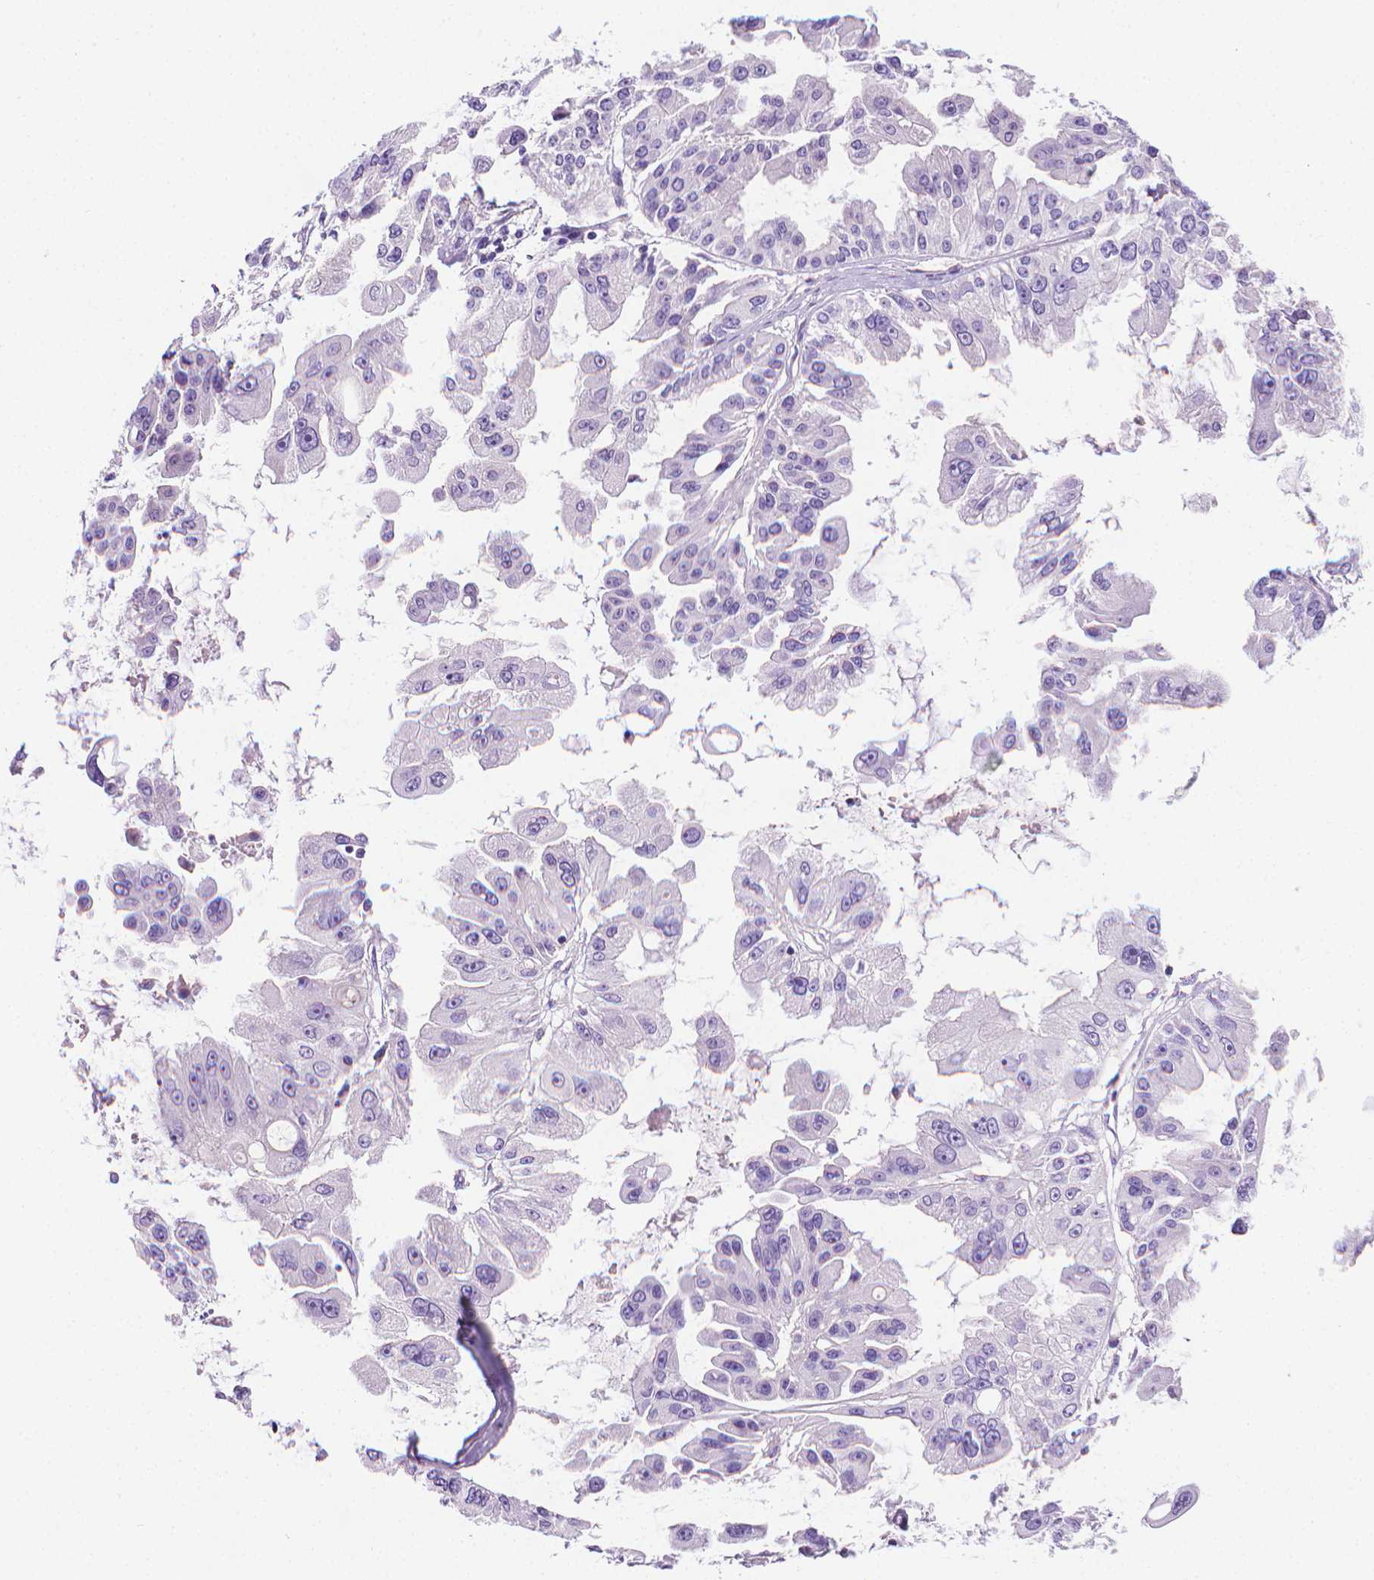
{"staining": {"intensity": "negative", "quantity": "none", "location": "none"}, "tissue": "ovarian cancer", "cell_type": "Tumor cells", "image_type": "cancer", "snomed": [{"axis": "morphology", "description": "Cystadenocarcinoma, serous, NOS"}, {"axis": "topography", "description": "Ovary"}], "caption": "Immunohistochemistry (IHC) of human ovarian cancer displays no staining in tumor cells.", "gene": "FASN", "patient": {"sex": "female", "age": 56}}